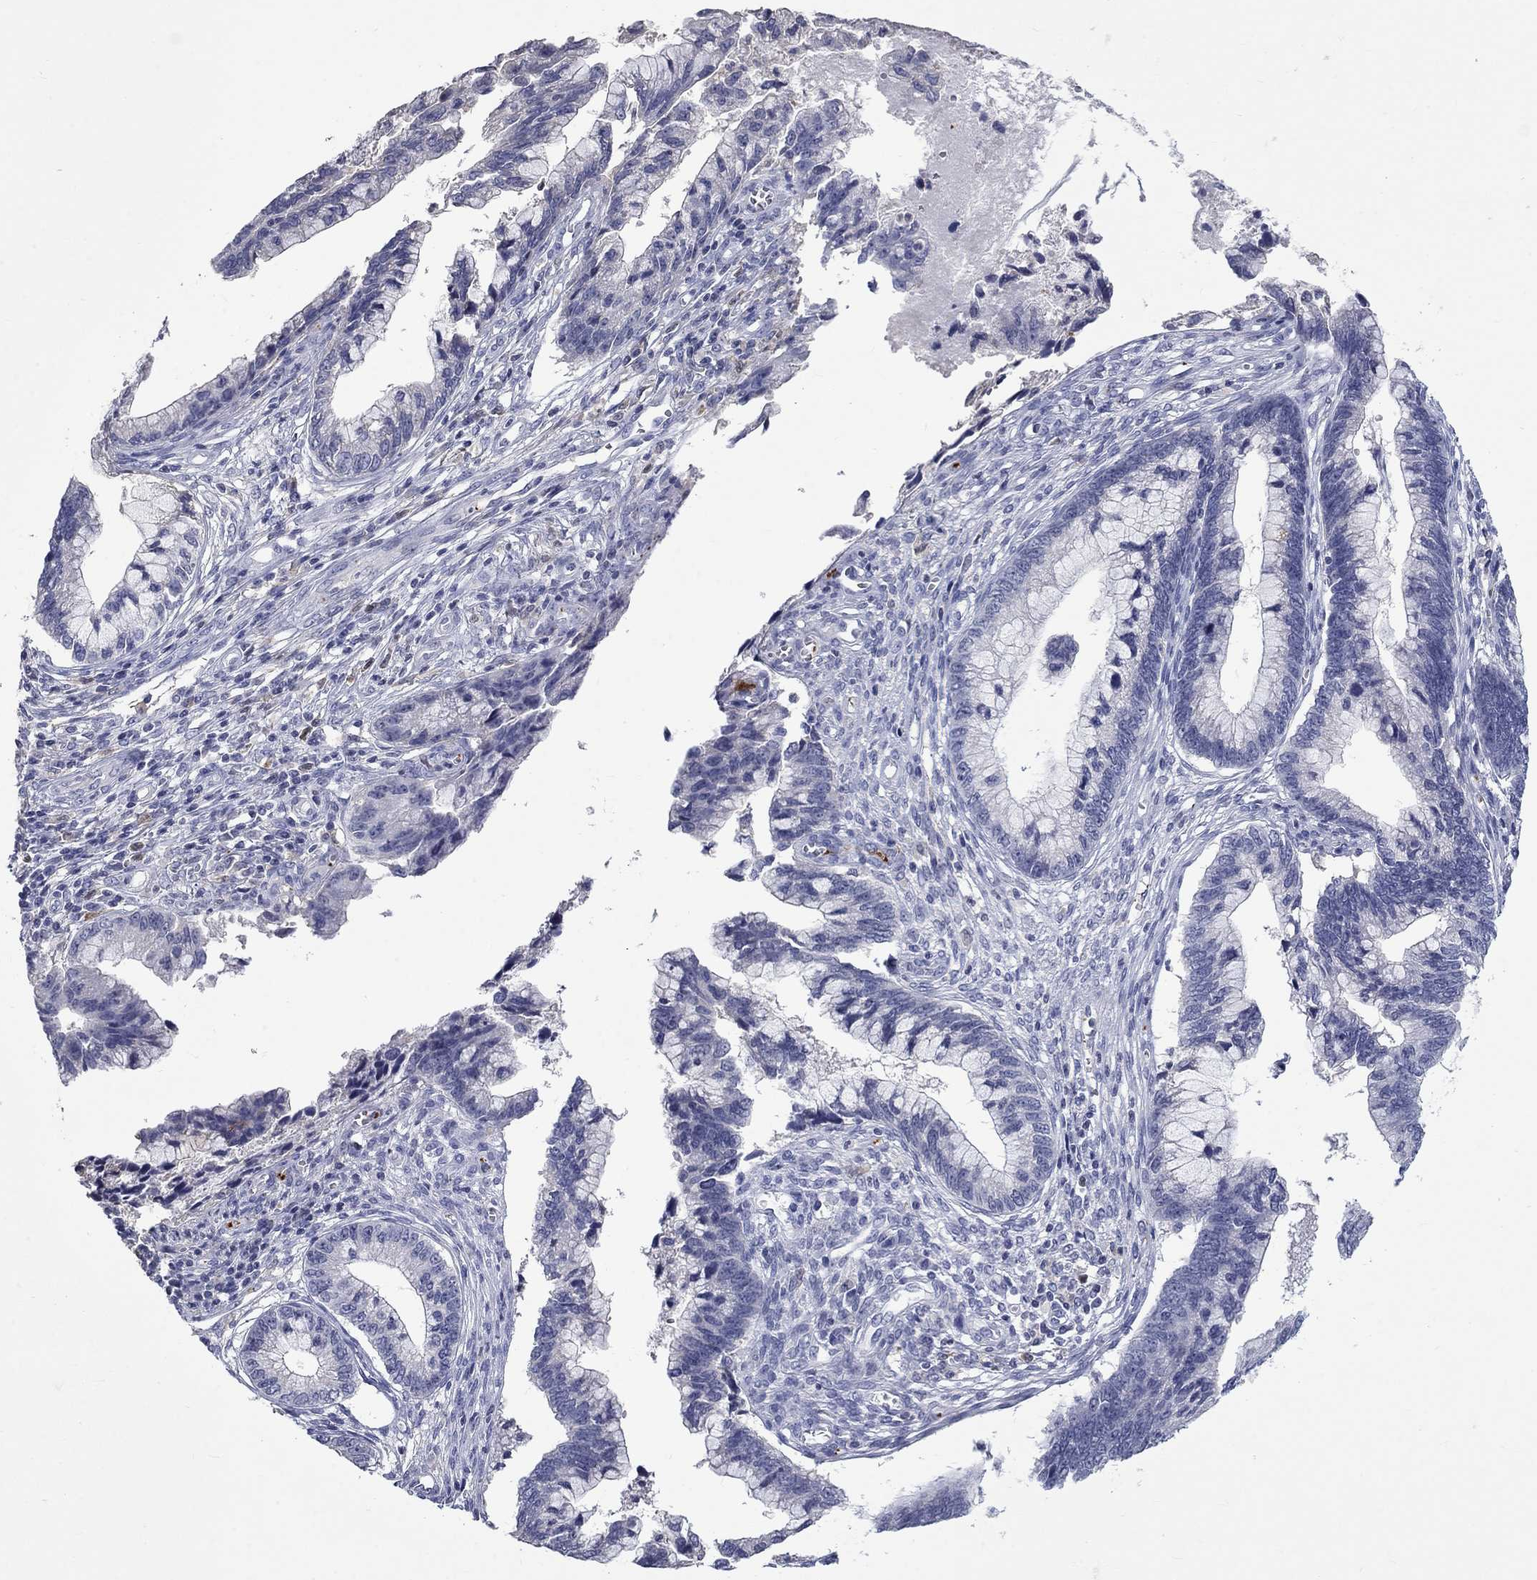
{"staining": {"intensity": "negative", "quantity": "none", "location": "none"}, "tissue": "cervical cancer", "cell_type": "Tumor cells", "image_type": "cancer", "snomed": [{"axis": "morphology", "description": "Adenocarcinoma, NOS"}, {"axis": "topography", "description": "Cervix"}], "caption": "Immunohistochemical staining of human cervical cancer (adenocarcinoma) shows no significant expression in tumor cells.", "gene": "PLEK", "patient": {"sex": "female", "age": 44}}